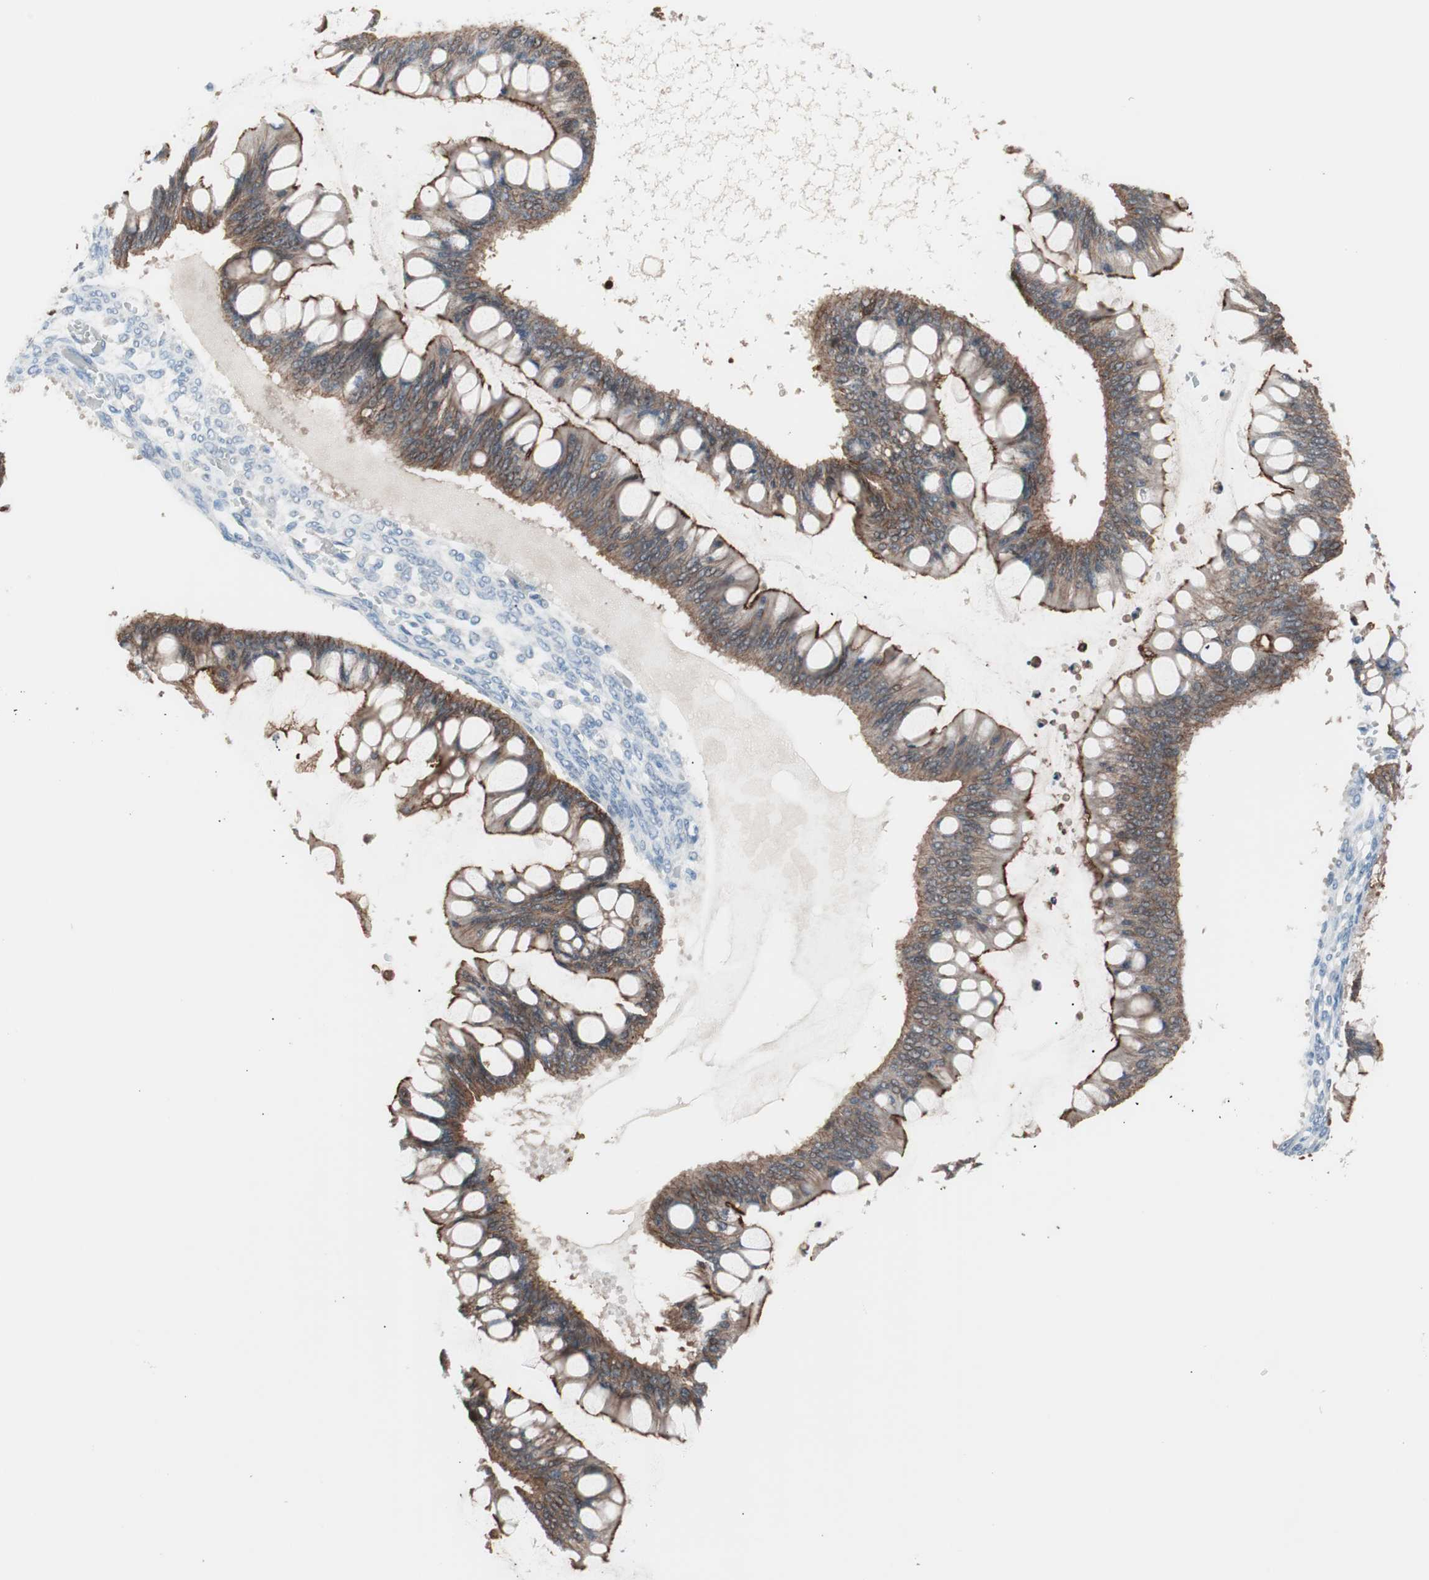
{"staining": {"intensity": "strong", "quantity": ">75%", "location": "cytoplasmic/membranous"}, "tissue": "ovarian cancer", "cell_type": "Tumor cells", "image_type": "cancer", "snomed": [{"axis": "morphology", "description": "Cystadenocarcinoma, mucinous, NOS"}, {"axis": "topography", "description": "Ovary"}], "caption": "Protein expression analysis of mucinous cystadenocarcinoma (ovarian) demonstrates strong cytoplasmic/membranous expression in about >75% of tumor cells.", "gene": "VIL1", "patient": {"sex": "female", "age": 73}}